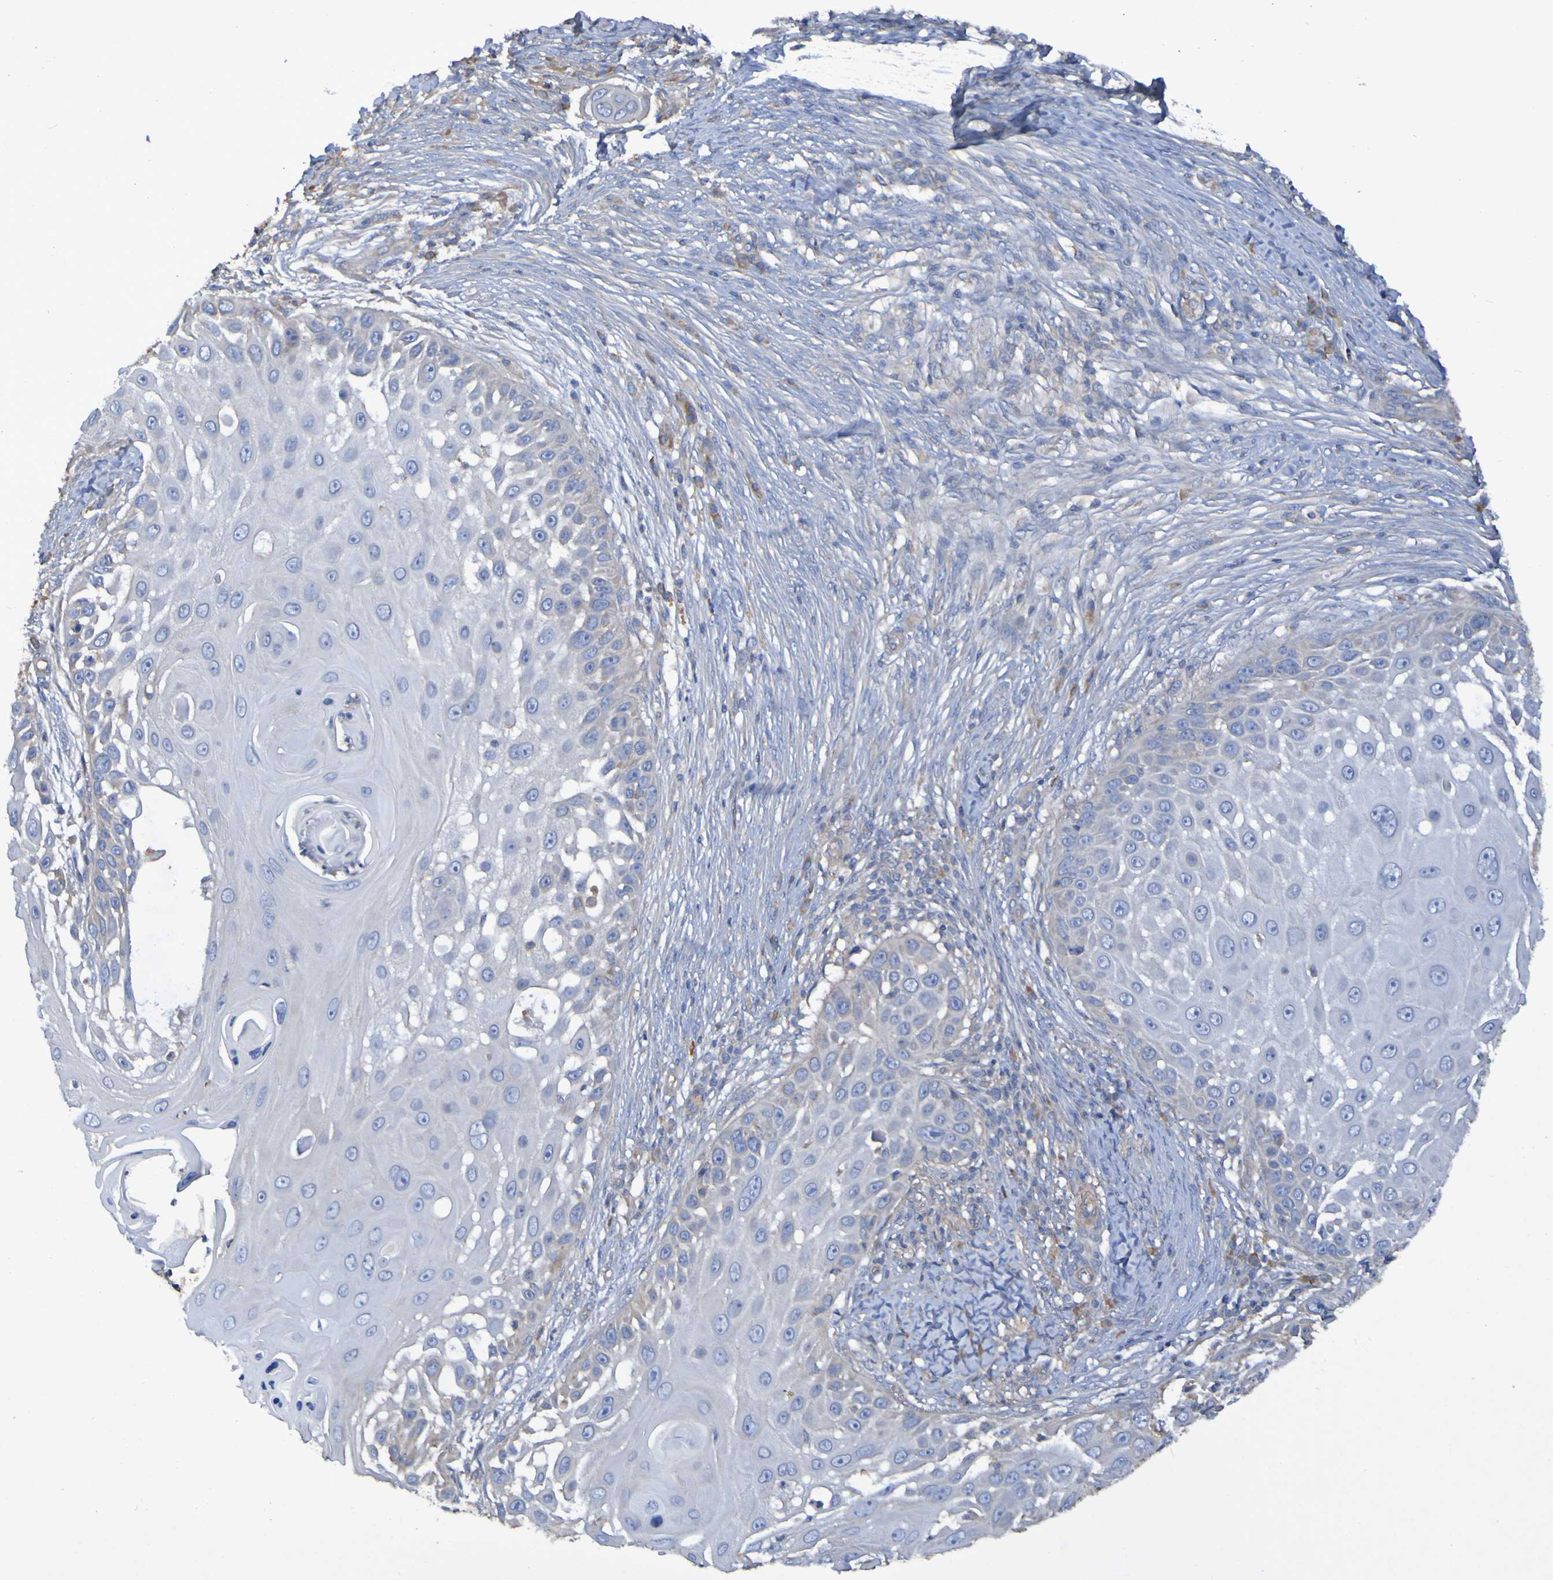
{"staining": {"intensity": "negative", "quantity": "none", "location": "none"}, "tissue": "skin cancer", "cell_type": "Tumor cells", "image_type": "cancer", "snomed": [{"axis": "morphology", "description": "Squamous cell carcinoma, NOS"}, {"axis": "topography", "description": "Skin"}], "caption": "Immunohistochemical staining of human skin squamous cell carcinoma displays no significant staining in tumor cells.", "gene": "SYNJ1", "patient": {"sex": "female", "age": 44}}